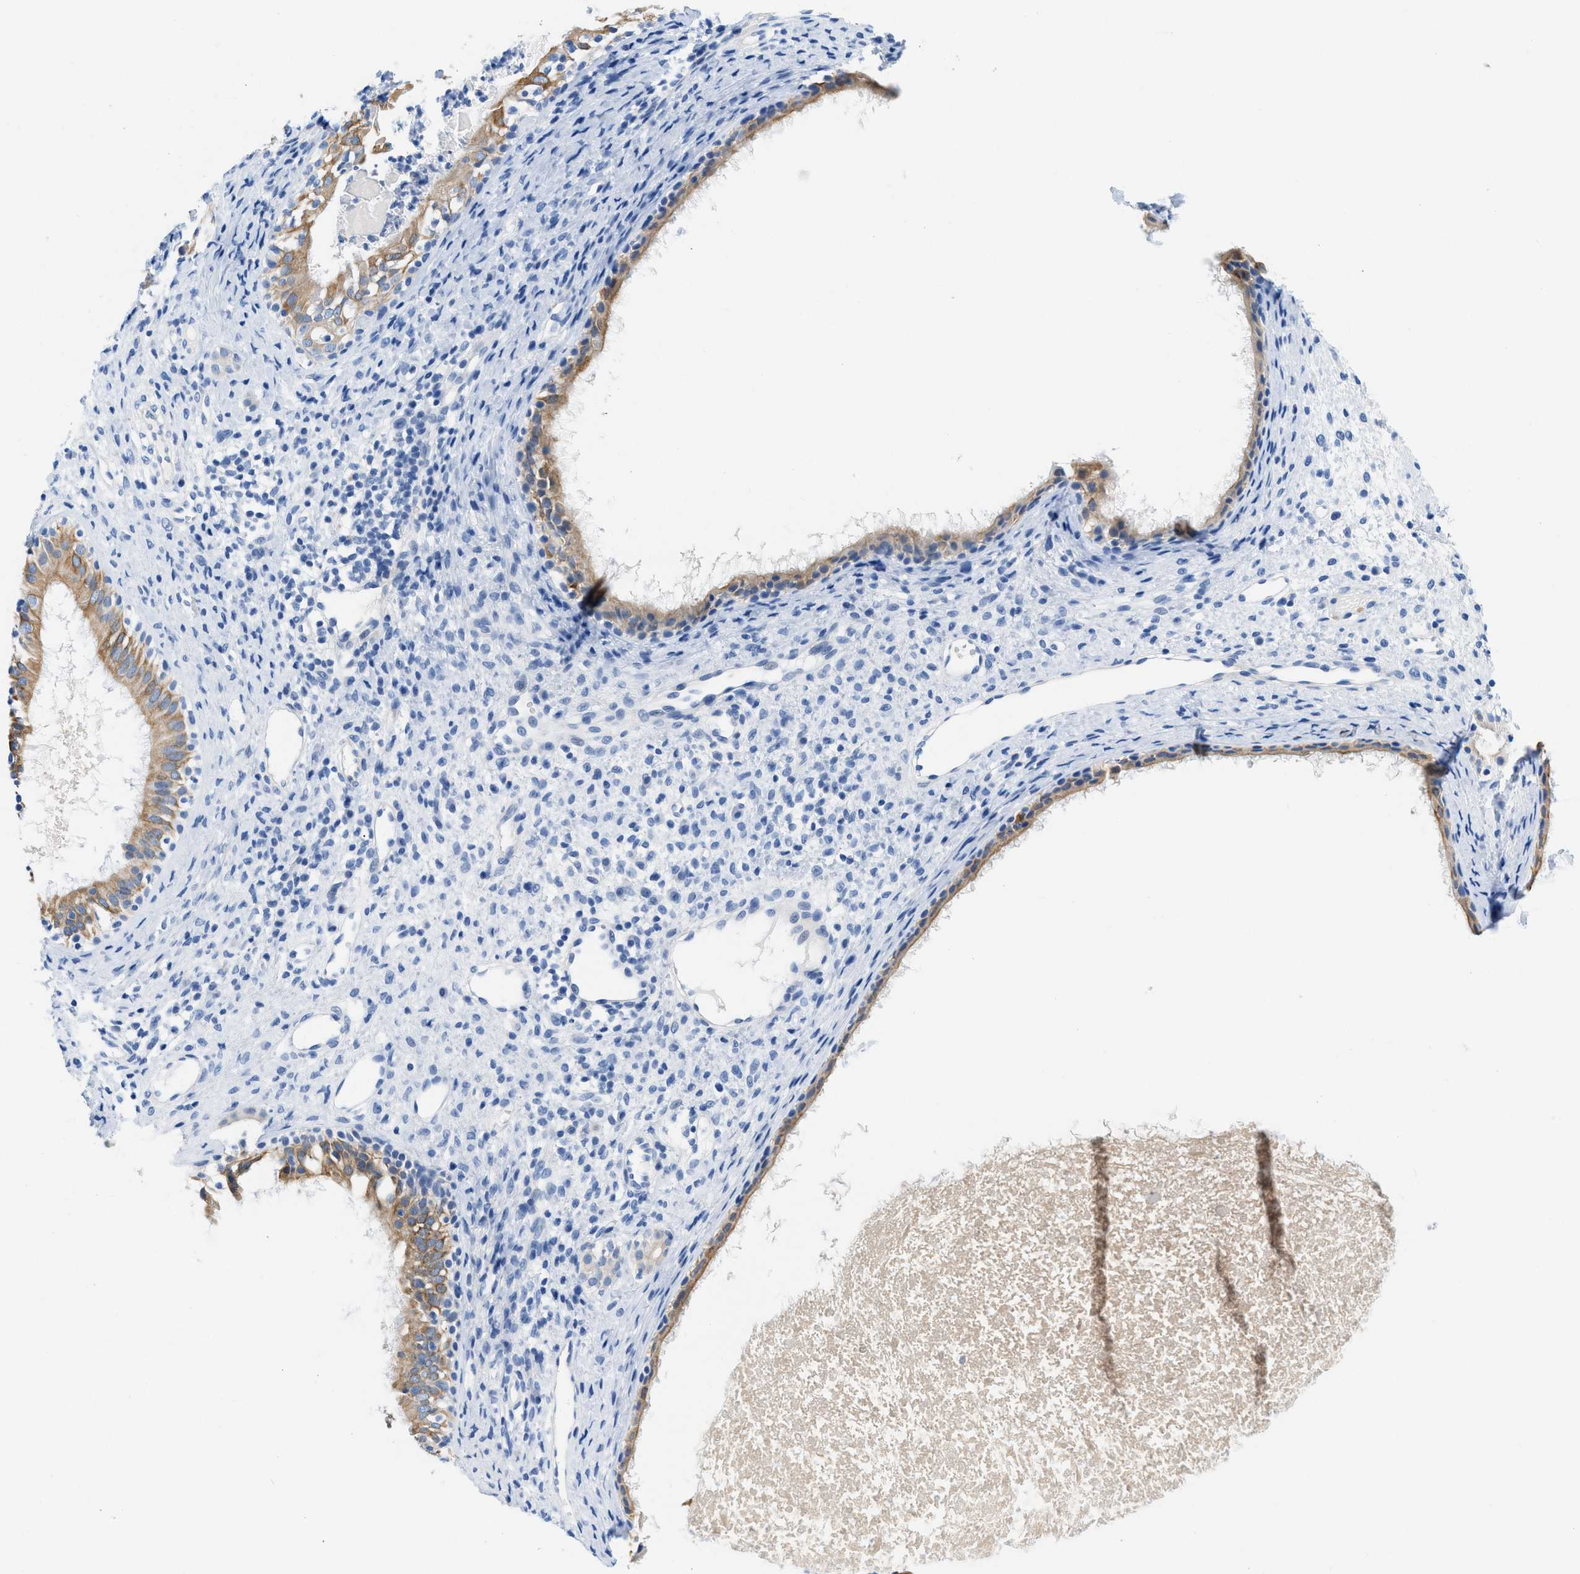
{"staining": {"intensity": "moderate", "quantity": ">75%", "location": "cytoplasmic/membranous"}, "tissue": "nasopharynx", "cell_type": "Respiratory epithelial cells", "image_type": "normal", "snomed": [{"axis": "morphology", "description": "Normal tissue, NOS"}, {"axis": "topography", "description": "Nasopharynx"}], "caption": "Respiratory epithelial cells show medium levels of moderate cytoplasmic/membranous expression in about >75% of cells in normal nasopharynx. (DAB = brown stain, brightfield microscopy at high magnification).", "gene": "BPGM", "patient": {"sex": "male", "age": 22}}